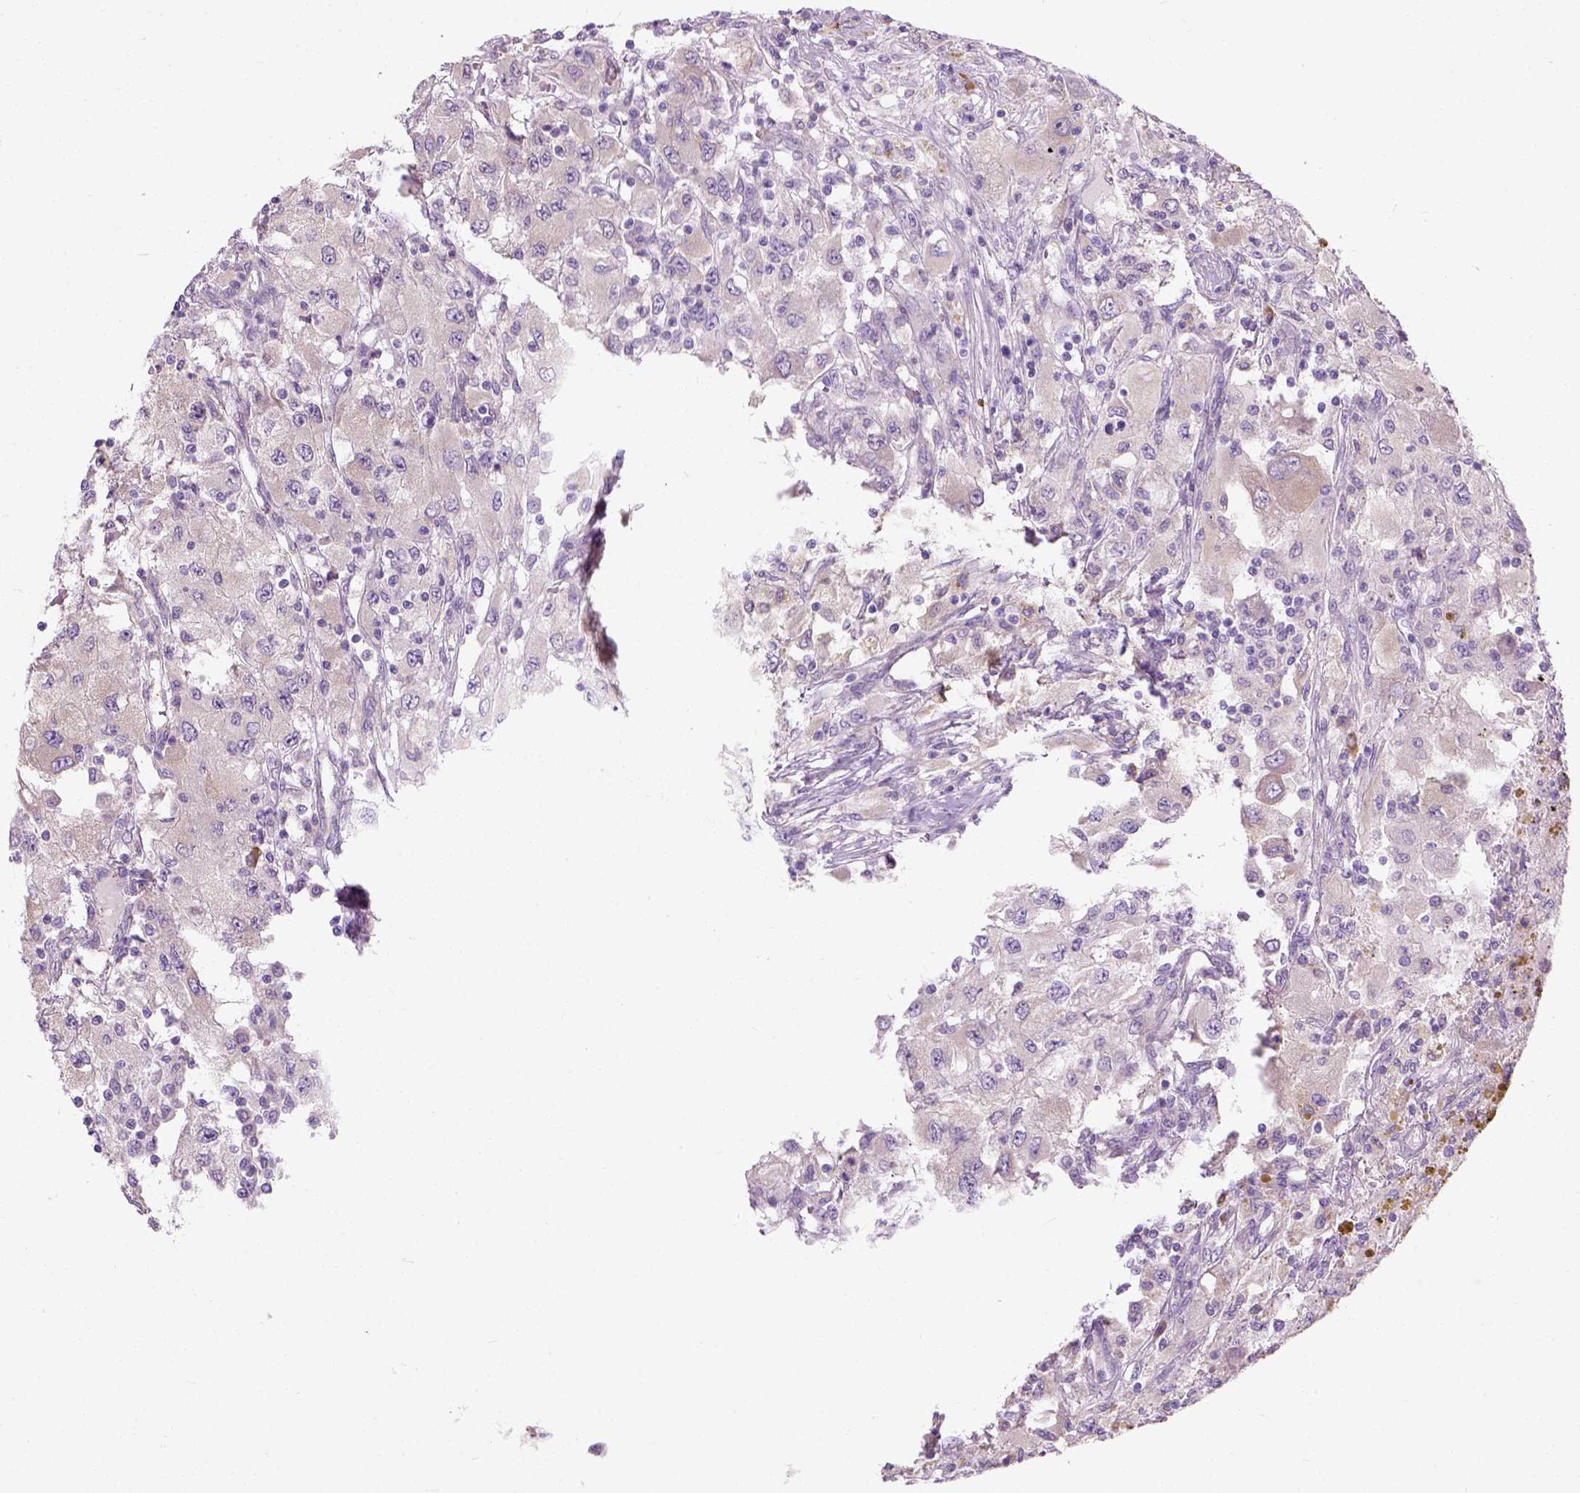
{"staining": {"intensity": "negative", "quantity": "none", "location": "none"}, "tissue": "renal cancer", "cell_type": "Tumor cells", "image_type": "cancer", "snomed": [{"axis": "morphology", "description": "Adenocarcinoma, NOS"}, {"axis": "topography", "description": "Kidney"}], "caption": "A micrograph of human adenocarcinoma (renal) is negative for staining in tumor cells.", "gene": "TRIM72", "patient": {"sex": "female", "age": 67}}